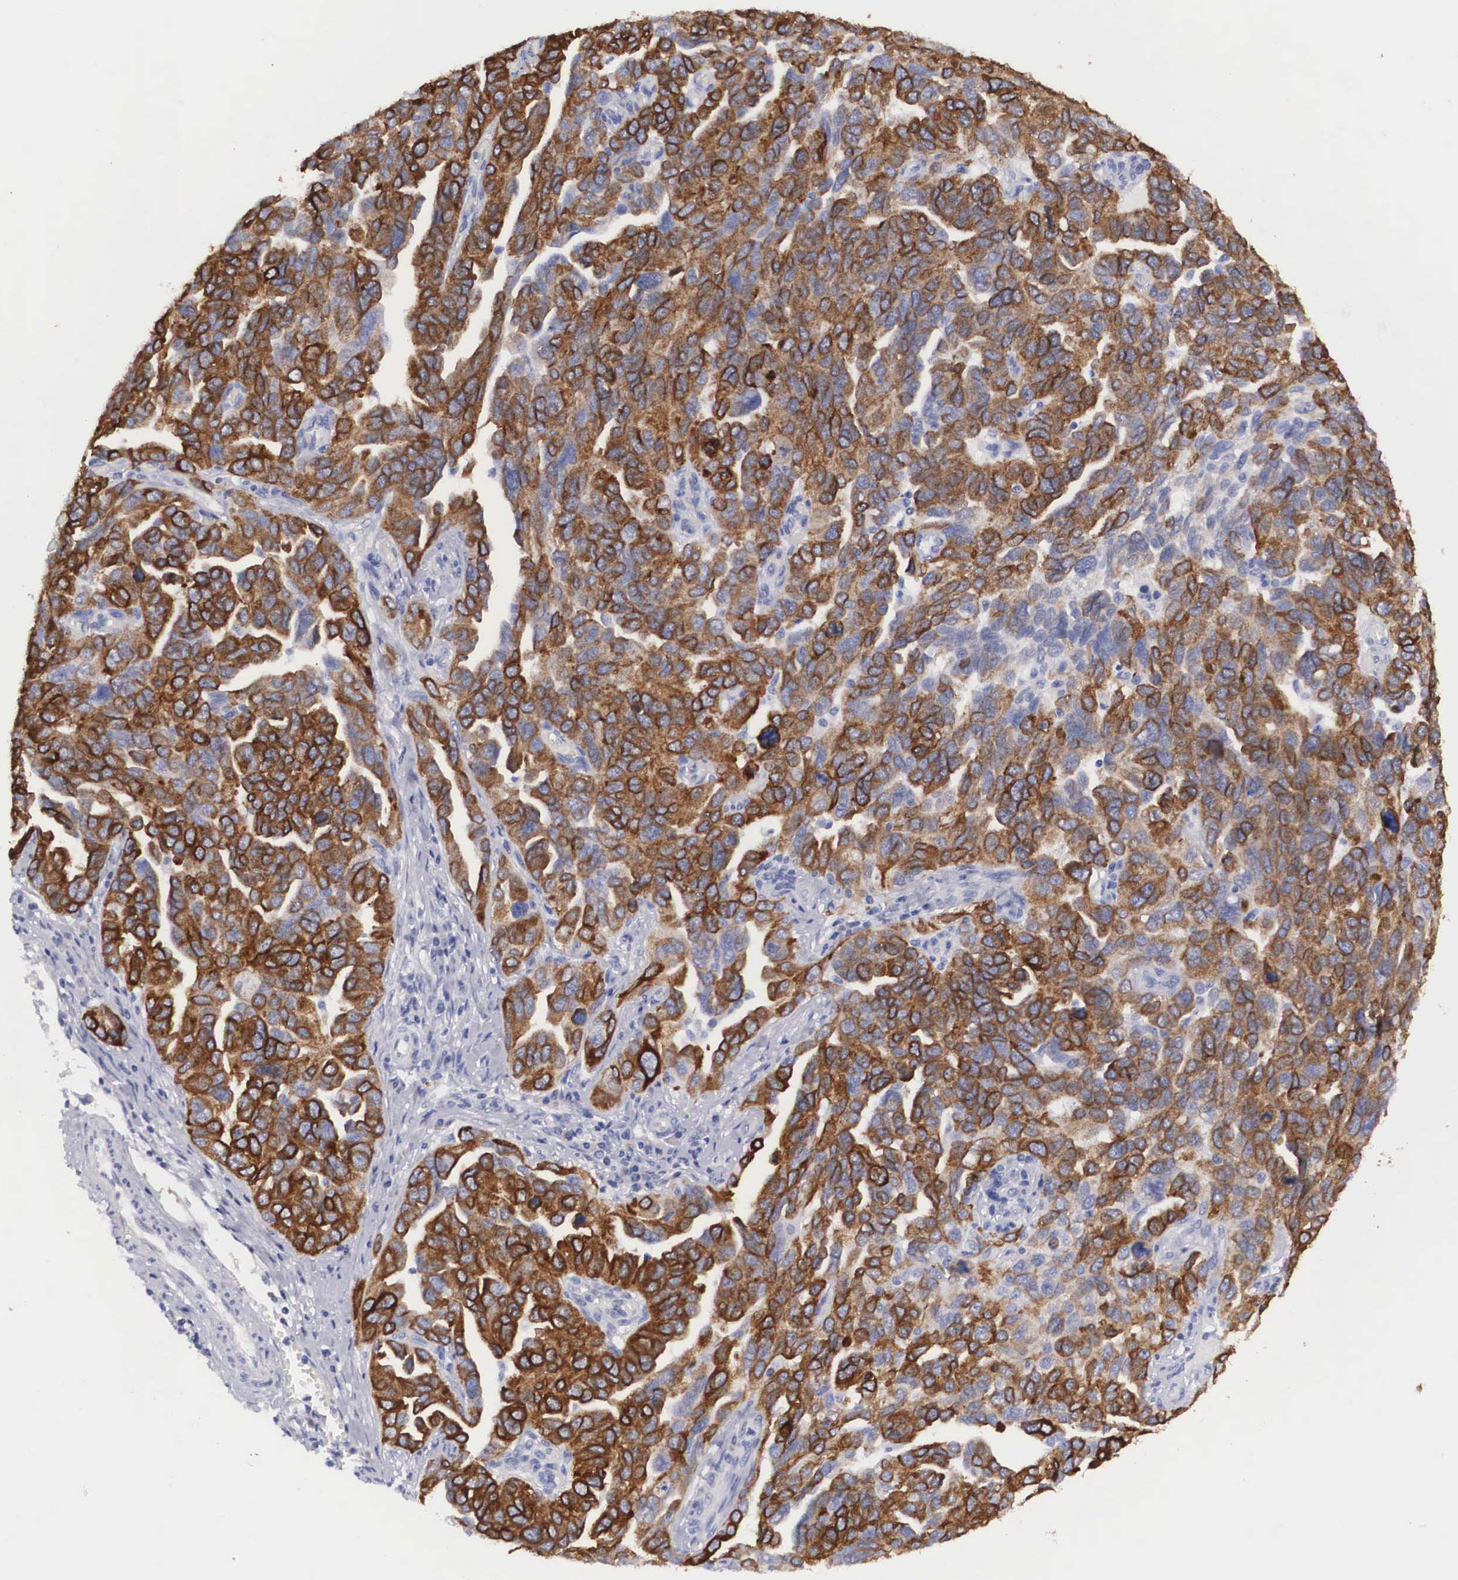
{"staining": {"intensity": "strong", "quantity": "25%-75%", "location": "cytoplasmic/membranous"}, "tissue": "ovarian cancer", "cell_type": "Tumor cells", "image_type": "cancer", "snomed": [{"axis": "morphology", "description": "Cystadenocarcinoma, serous, NOS"}, {"axis": "topography", "description": "Ovary"}], "caption": "Ovarian cancer (serous cystadenocarcinoma) stained with a protein marker displays strong staining in tumor cells.", "gene": "ARMCX3", "patient": {"sex": "female", "age": 64}}